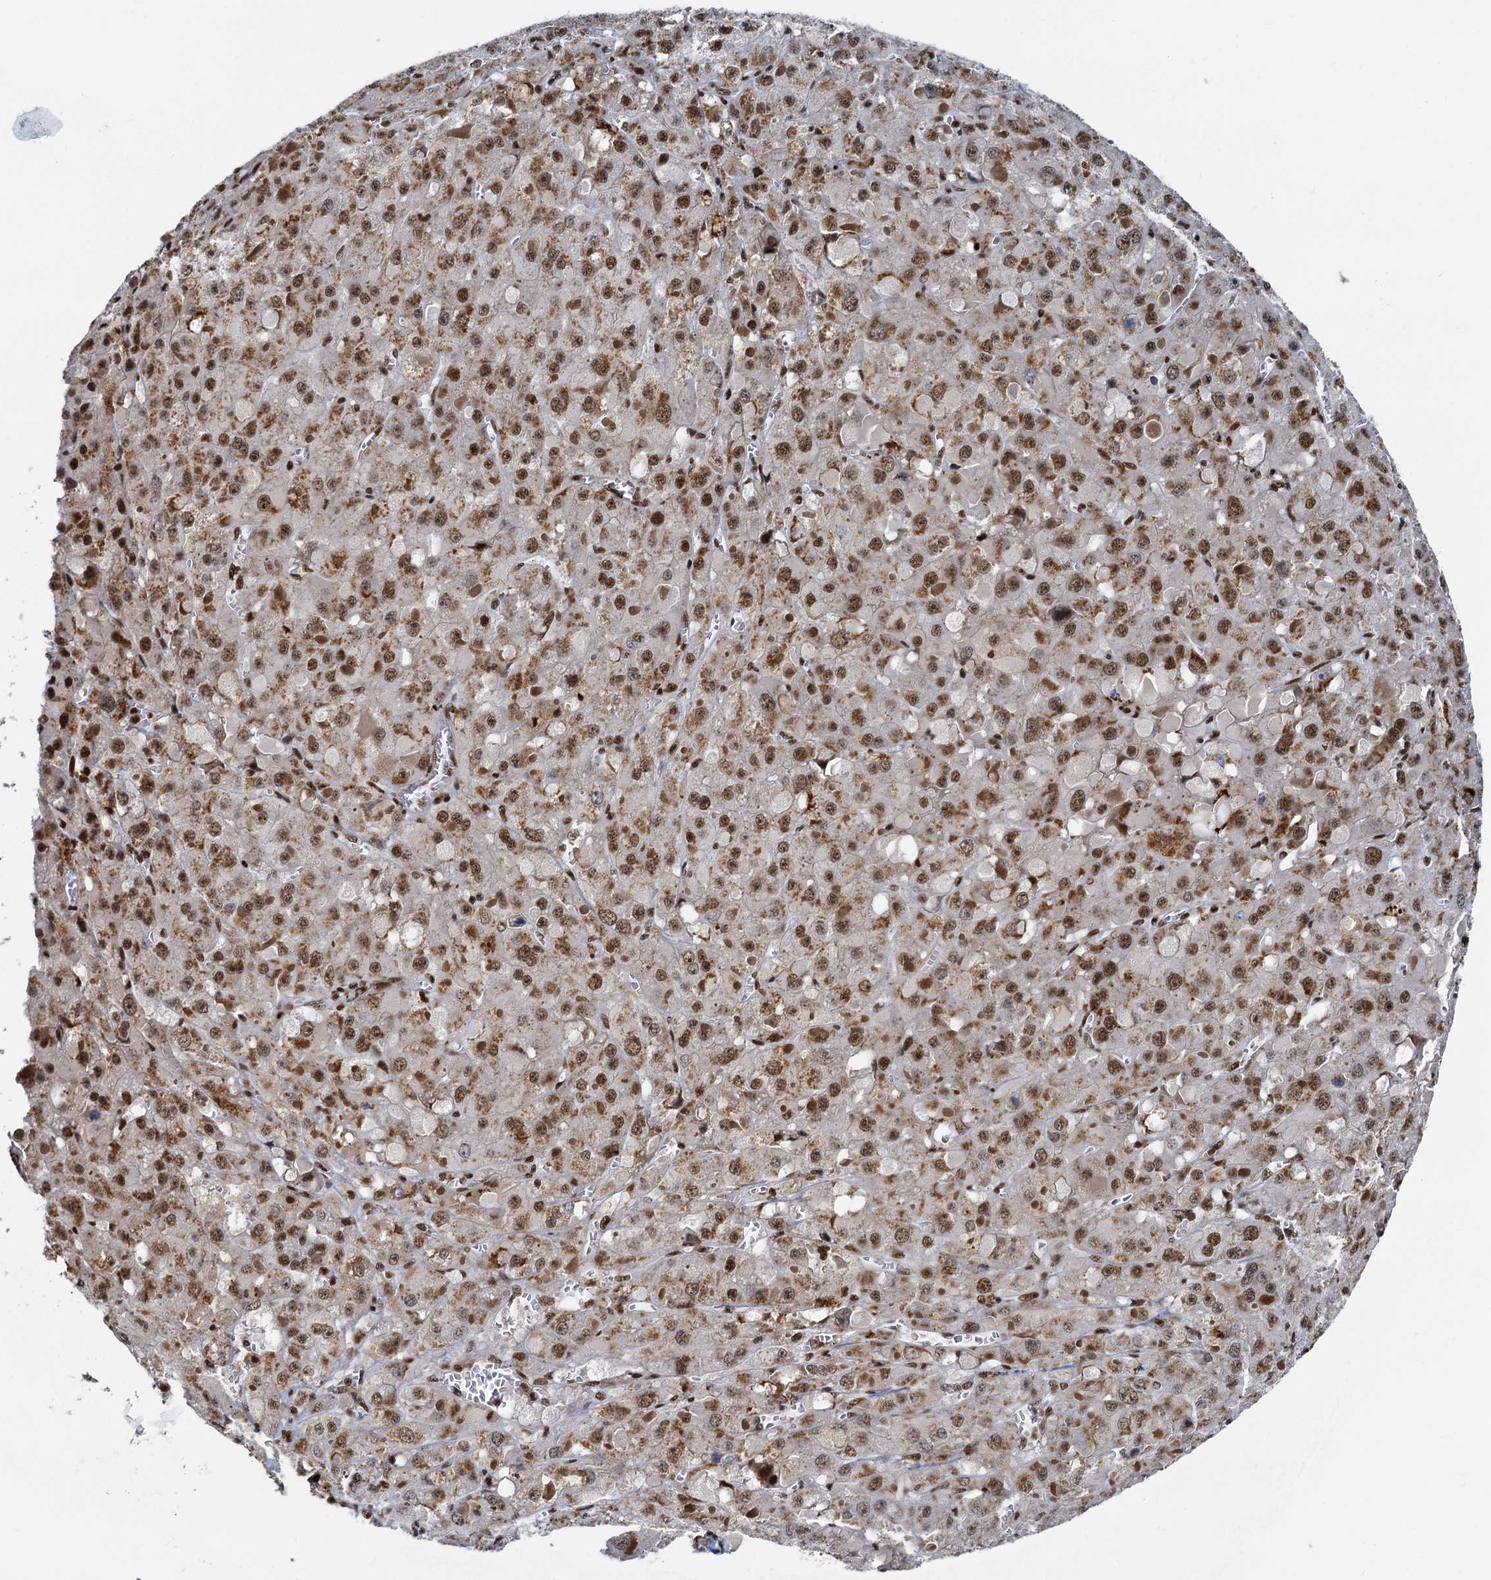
{"staining": {"intensity": "moderate", "quantity": "25%-75%", "location": "nuclear"}, "tissue": "liver cancer", "cell_type": "Tumor cells", "image_type": "cancer", "snomed": [{"axis": "morphology", "description": "Carcinoma, Hepatocellular, NOS"}, {"axis": "topography", "description": "Liver"}], "caption": "IHC image of human hepatocellular carcinoma (liver) stained for a protein (brown), which reveals medium levels of moderate nuclear positivity in approximately 25%-75% of tumor cells.", "gene": "RBM26", "patient": {"sex": "female", "age": 73}}